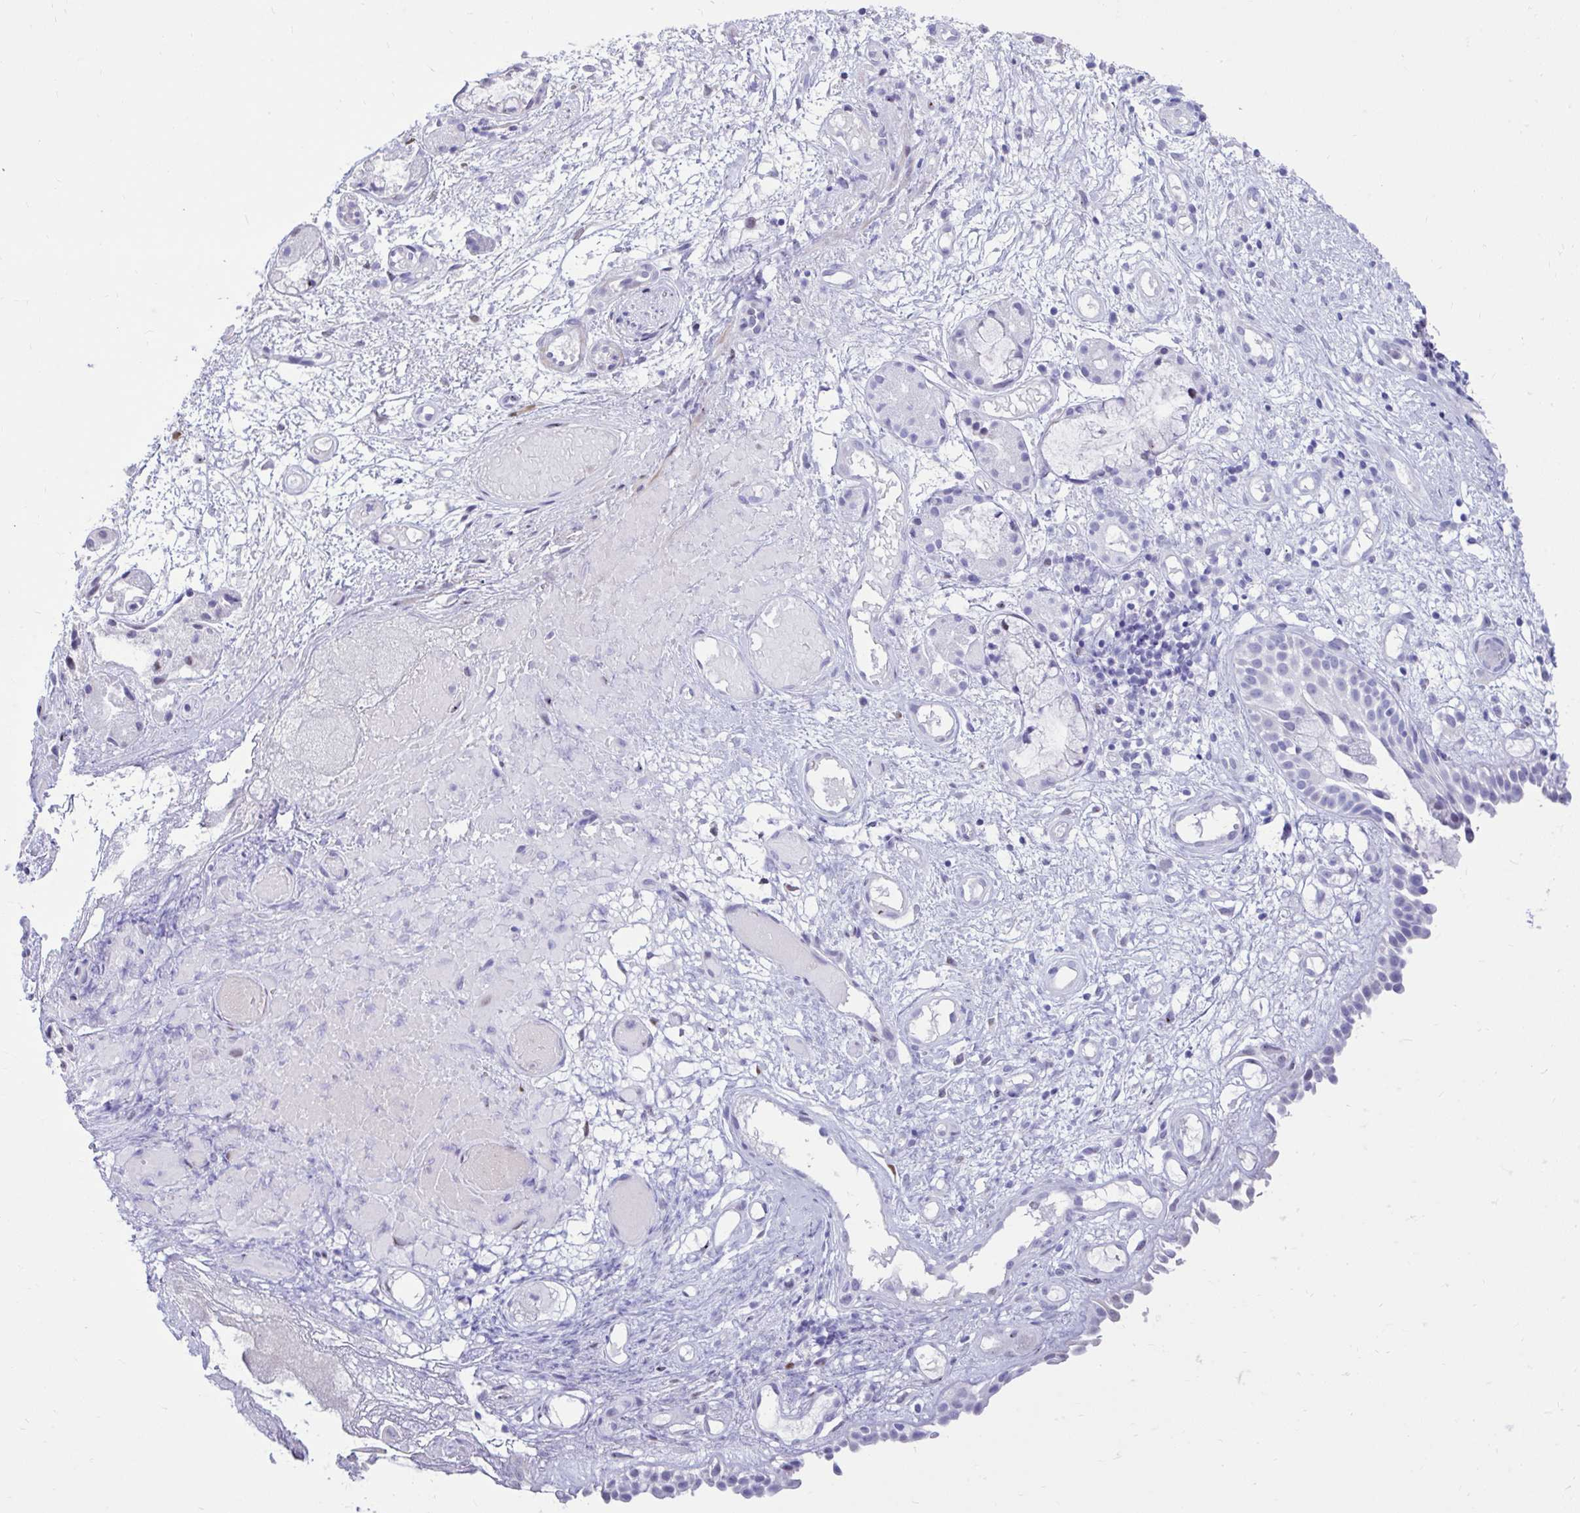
{"staining": {"intensity": "moderate", "quantity": "<25%", "location": "nuclear"}, "tissue": "nasopharynx", "cell_type": "Respiratory epithelial cells", "image_type": "normal", "snomed": [{"axis": "morphology", "description": "Normal tissue, NOS"}, {"axis": "morphology", "description": "Inflammation, NOS"}, {"axis": "topography", "description": "Nasopharynx"}], "caption": "About <25% of respiratory epithelial cells in unremarkable nasopharynx show moderate nuclear protein positivity as visualized by brown immunohistochemical staining.", "gene": "NHLH2", "patient": {"sex": "male", "age": 54}}